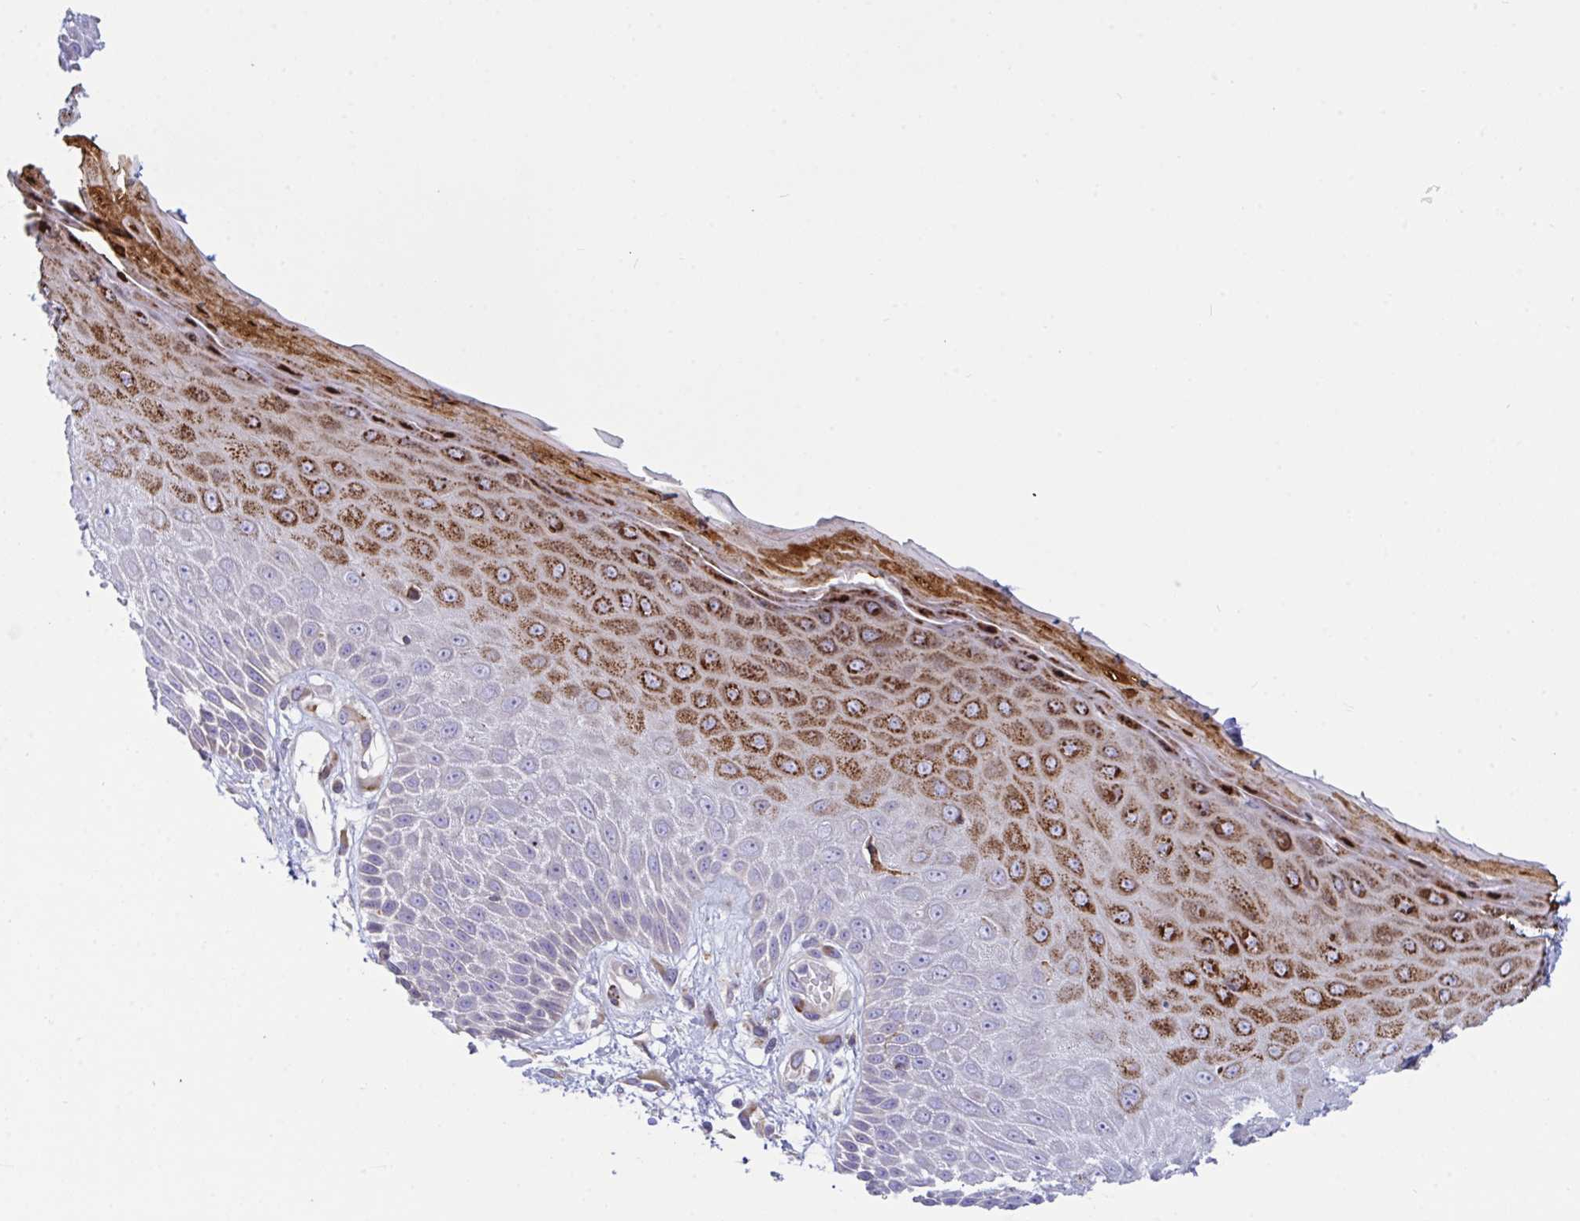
{"staining": {"intensity": "strong", "quantity": "<25%", "location": "cytoplasmic/membranous"}, "tissue": "skin", "cell_type": "Epidermal cells", "image_type": "normal", "snomed": [{"axis": "morphology", "description": "Normal tissue, NOS"}, {"axis": "topography", "description": "Anal"}, {"axis": "topography", "description": "Peripheral nerve tissue"}], "caption": "An IHC image of normal tissue is shown. Protein staining in brown shows strong cytoplasmic/membranous positivity in skin within epidermal cells.", "gene": "MYMK", "patient": {"sex": "male", "age": 78}}